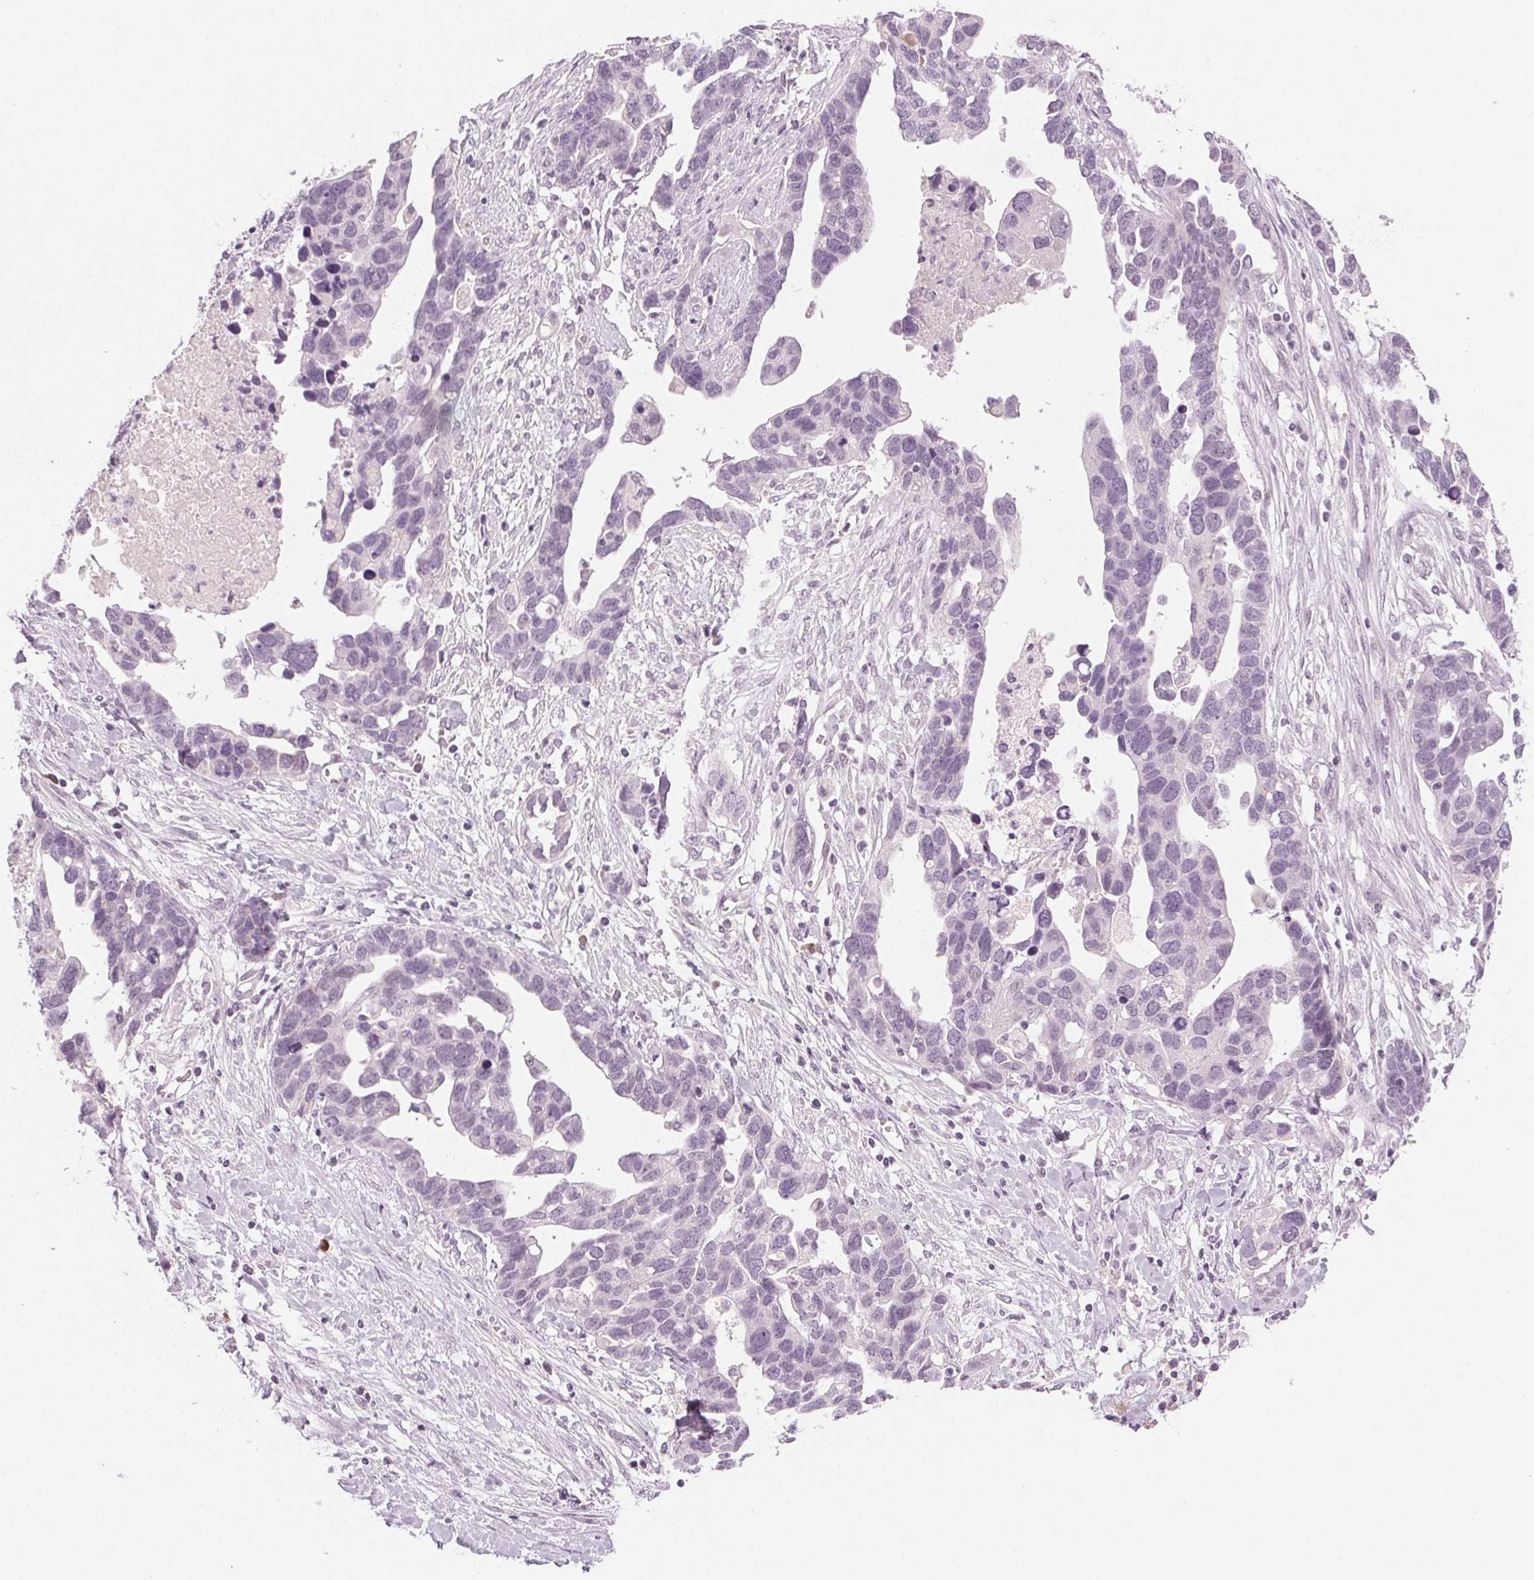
{"staining": {"intensity": "negative", "quantity": "none", "location": "none"}, "tissue": "ovarian cancer", "cell_type": "Tumor cells", "image_type": "cancer", "snomed": [{"axis": "morphology", "description": "Cystadenocarcinoma, serous, NOS"}, {"axis": "topography", "description": "Ovary"}], "caption": "Tumor cells are negative for brown protein staining in serous cystadenocarcinoma (ovarian).", "gene": "HSF5", "patient": {"sex": "female", "age": 54}}